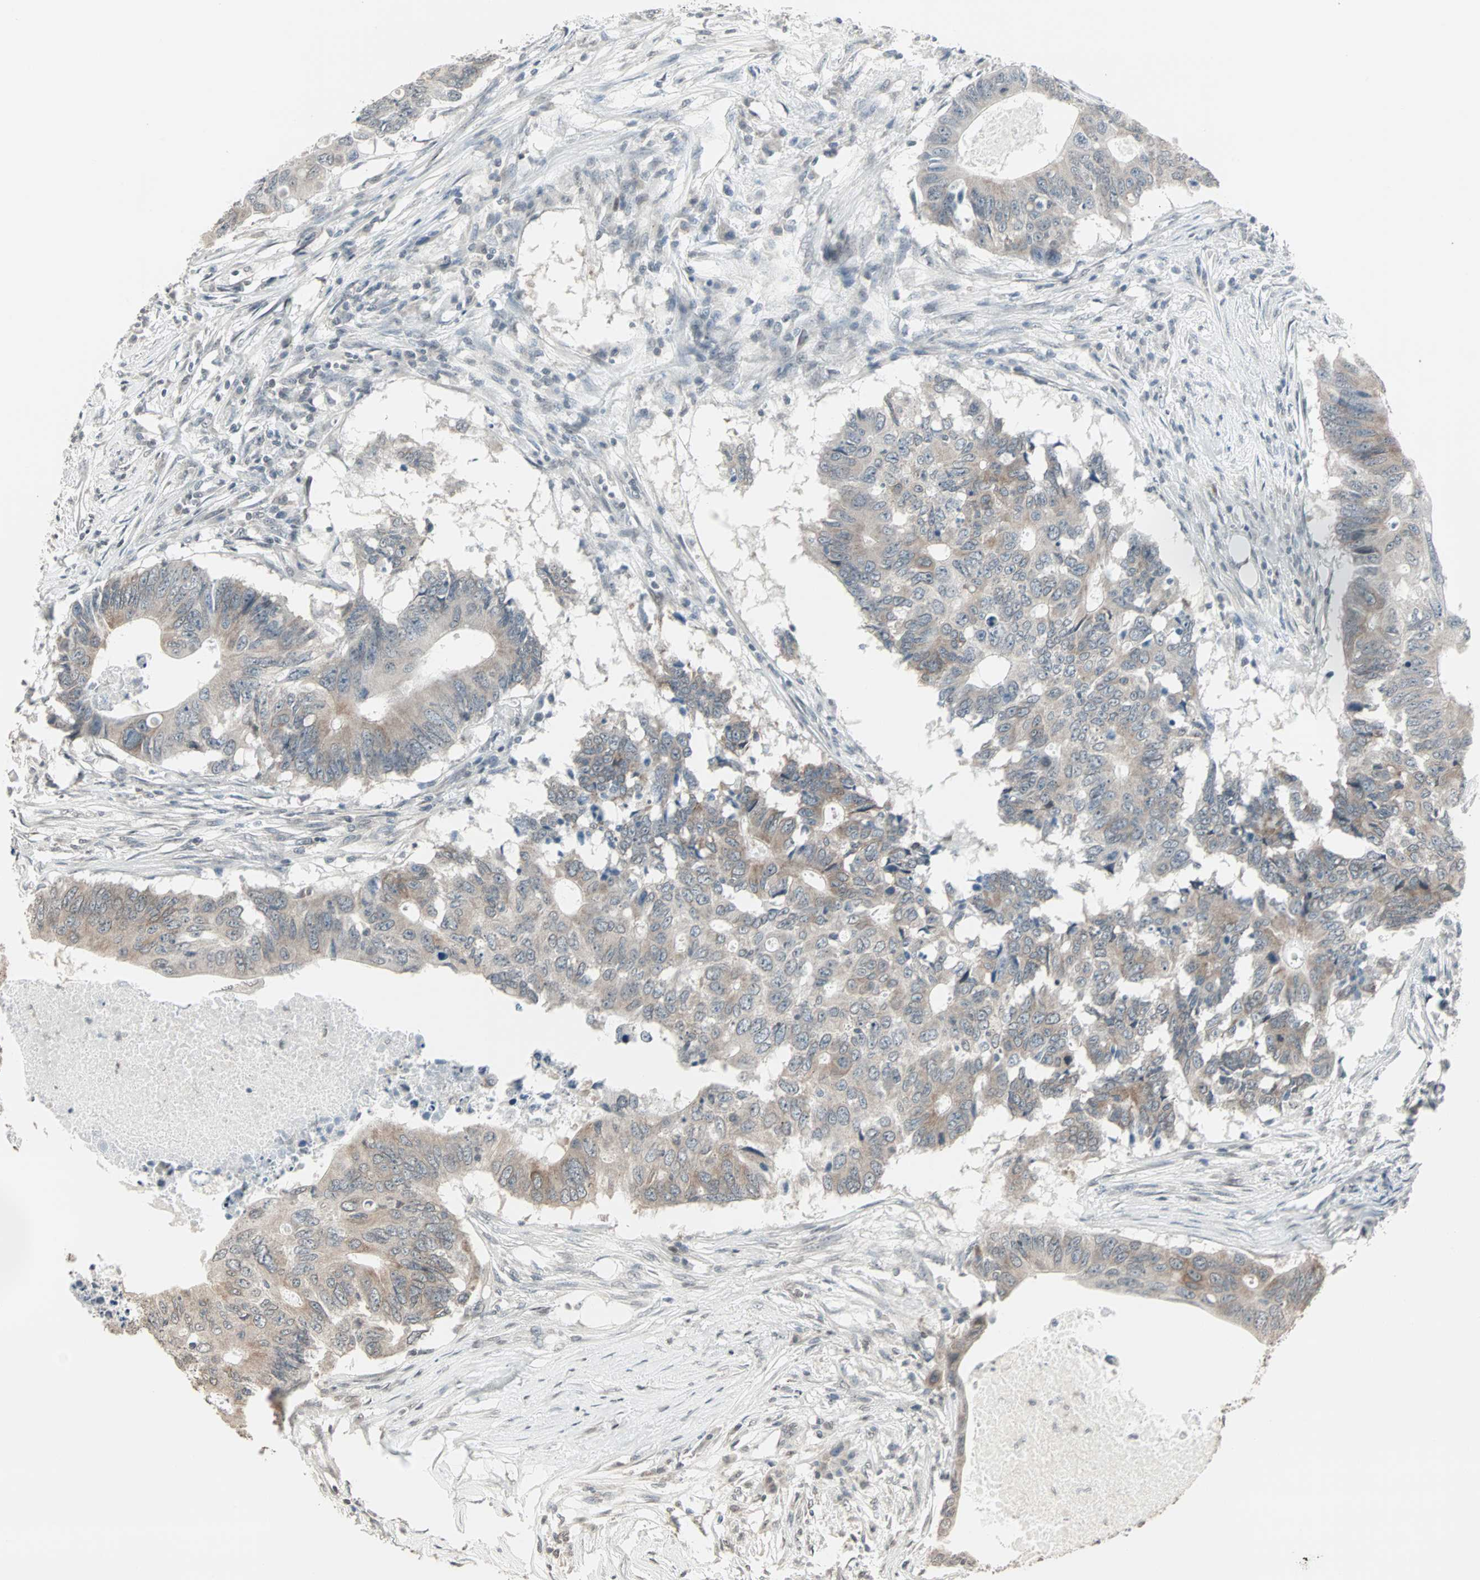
{"staining": {"intensity": "weak", "quantity": ">75%", "location": "cytoplasmic/membranous"}, "tissue": "colorectal cancer", "cell_type": "Tumor cells", "image_type": "cancer", "snomed": [{"axis": "morphology", "description": "Adenocarcinoma, NOS"}, {"axis": "topography", "description": "Colon"}], "caption": "Immunohistochemistry (IHC) of human colorectal adenocarcinoma demonstrates low levels of weak cytoplasmic/membranous positivity in about >75% of tumor cells. The staining was performed using DAB (3,3'-diaminobenzidine) to visualize the protein expression in brown, while the nuclei were stained in blue with hematoxylin (Magnification: 20x).", "gene": "CBLC", "patient": {"sex": "male", "age": 71}}